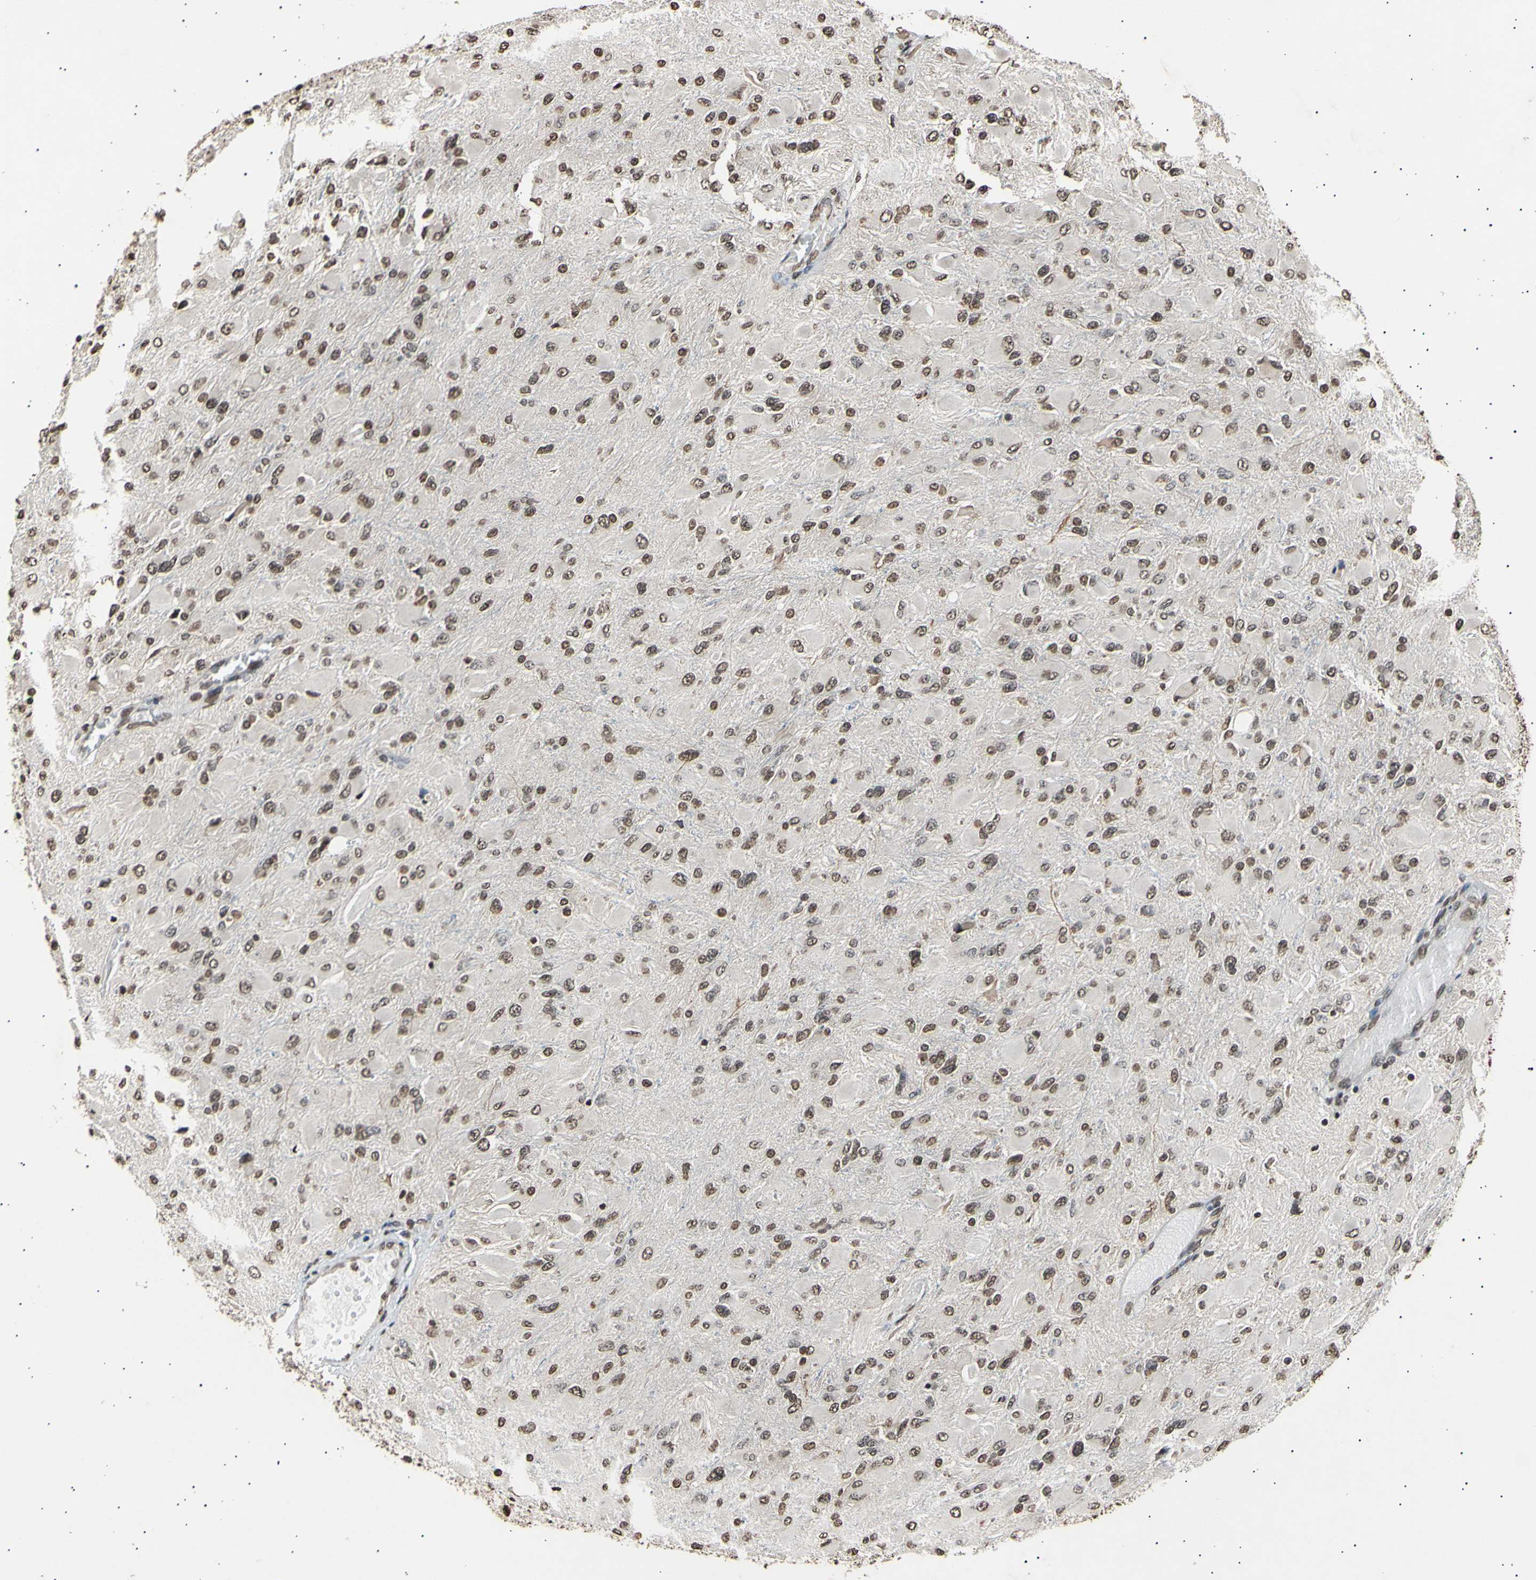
{"staining": {"intensity": "moderate", "quantity": ">75%", "location": "nuclear"}, "tissue": "glioma", "cell_type": "Tumor cells", "image_type": "cancer", "snomed": [{"axis": "morphology", "description": "Glioma, malignant, High grade"}, {"axis": "topography", "description": "Cerebral cortex"}], "caption": "A histopathology image of glioma stained for a protein shows moderate nuclear brown staining in tumor cells. The staining was performed using DAB, with brown indicating positive protein expression. Nuclei are stained blue with hematoxylin.", "gene": "ANAPC7", "patient": {"sex": "female", "age": 36}}